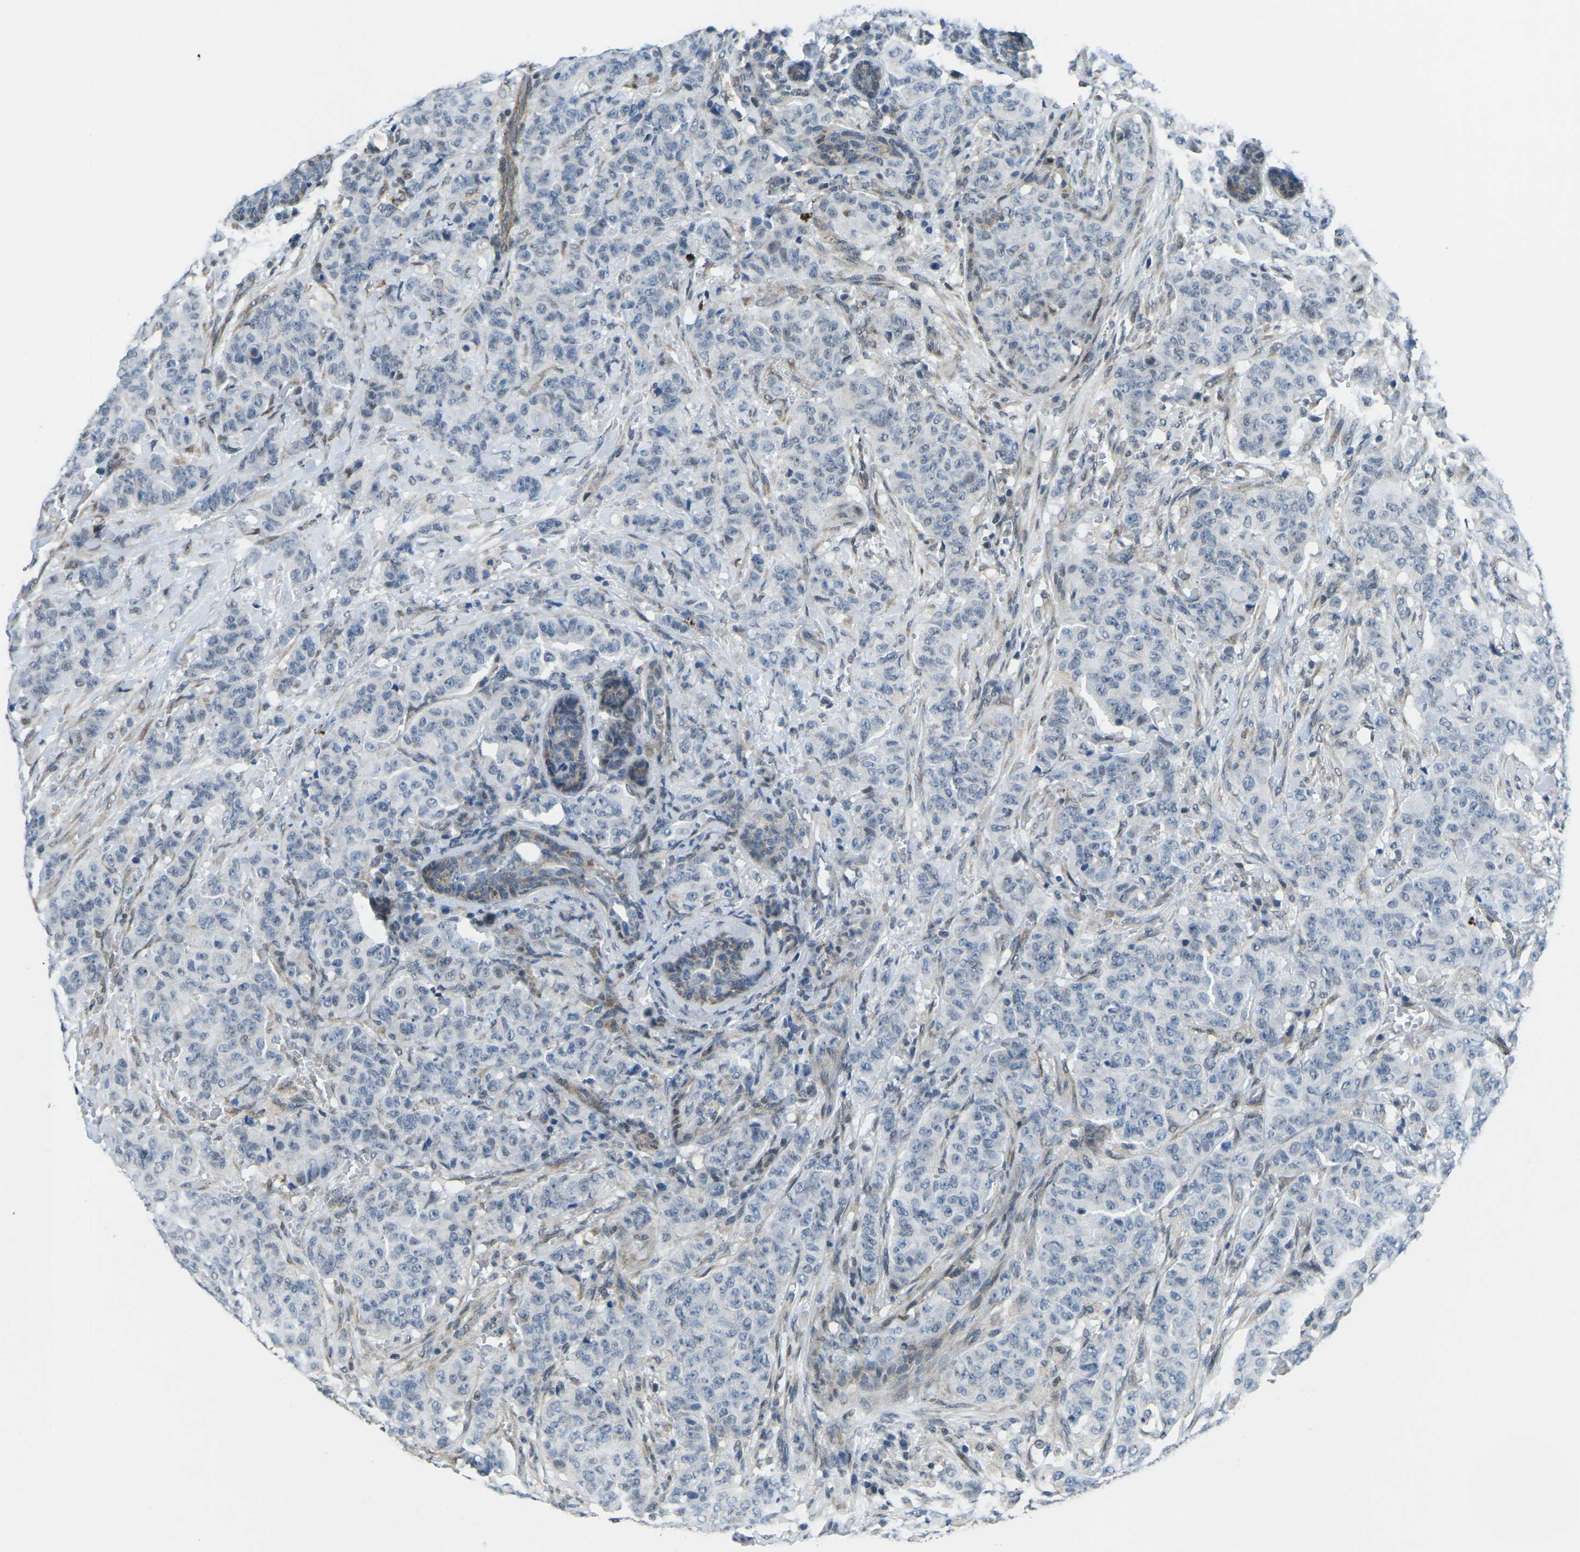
{"staining": {"intensity": "moderate", "quantity": "<25%", "location": "nuclear"}, "tissue": "breast cancer", "cell_type": "Tumor cells", "image_type": "cancer", "snomed": [{"axis": "morphology", "description": "Normal tissue, NOS"}, {"axis": "morphology", "description": "Duct carcinoma"}, {"axis": "topography", "description": "Breast"}], "caption": "The image reveals staining of breast infiltrating ductal carcinoma, revealing moderate nuclear protein expression (brown color) within tumor cells.", "gene": "MBNL1", "patient": {"sex": "female", "age": 40}}